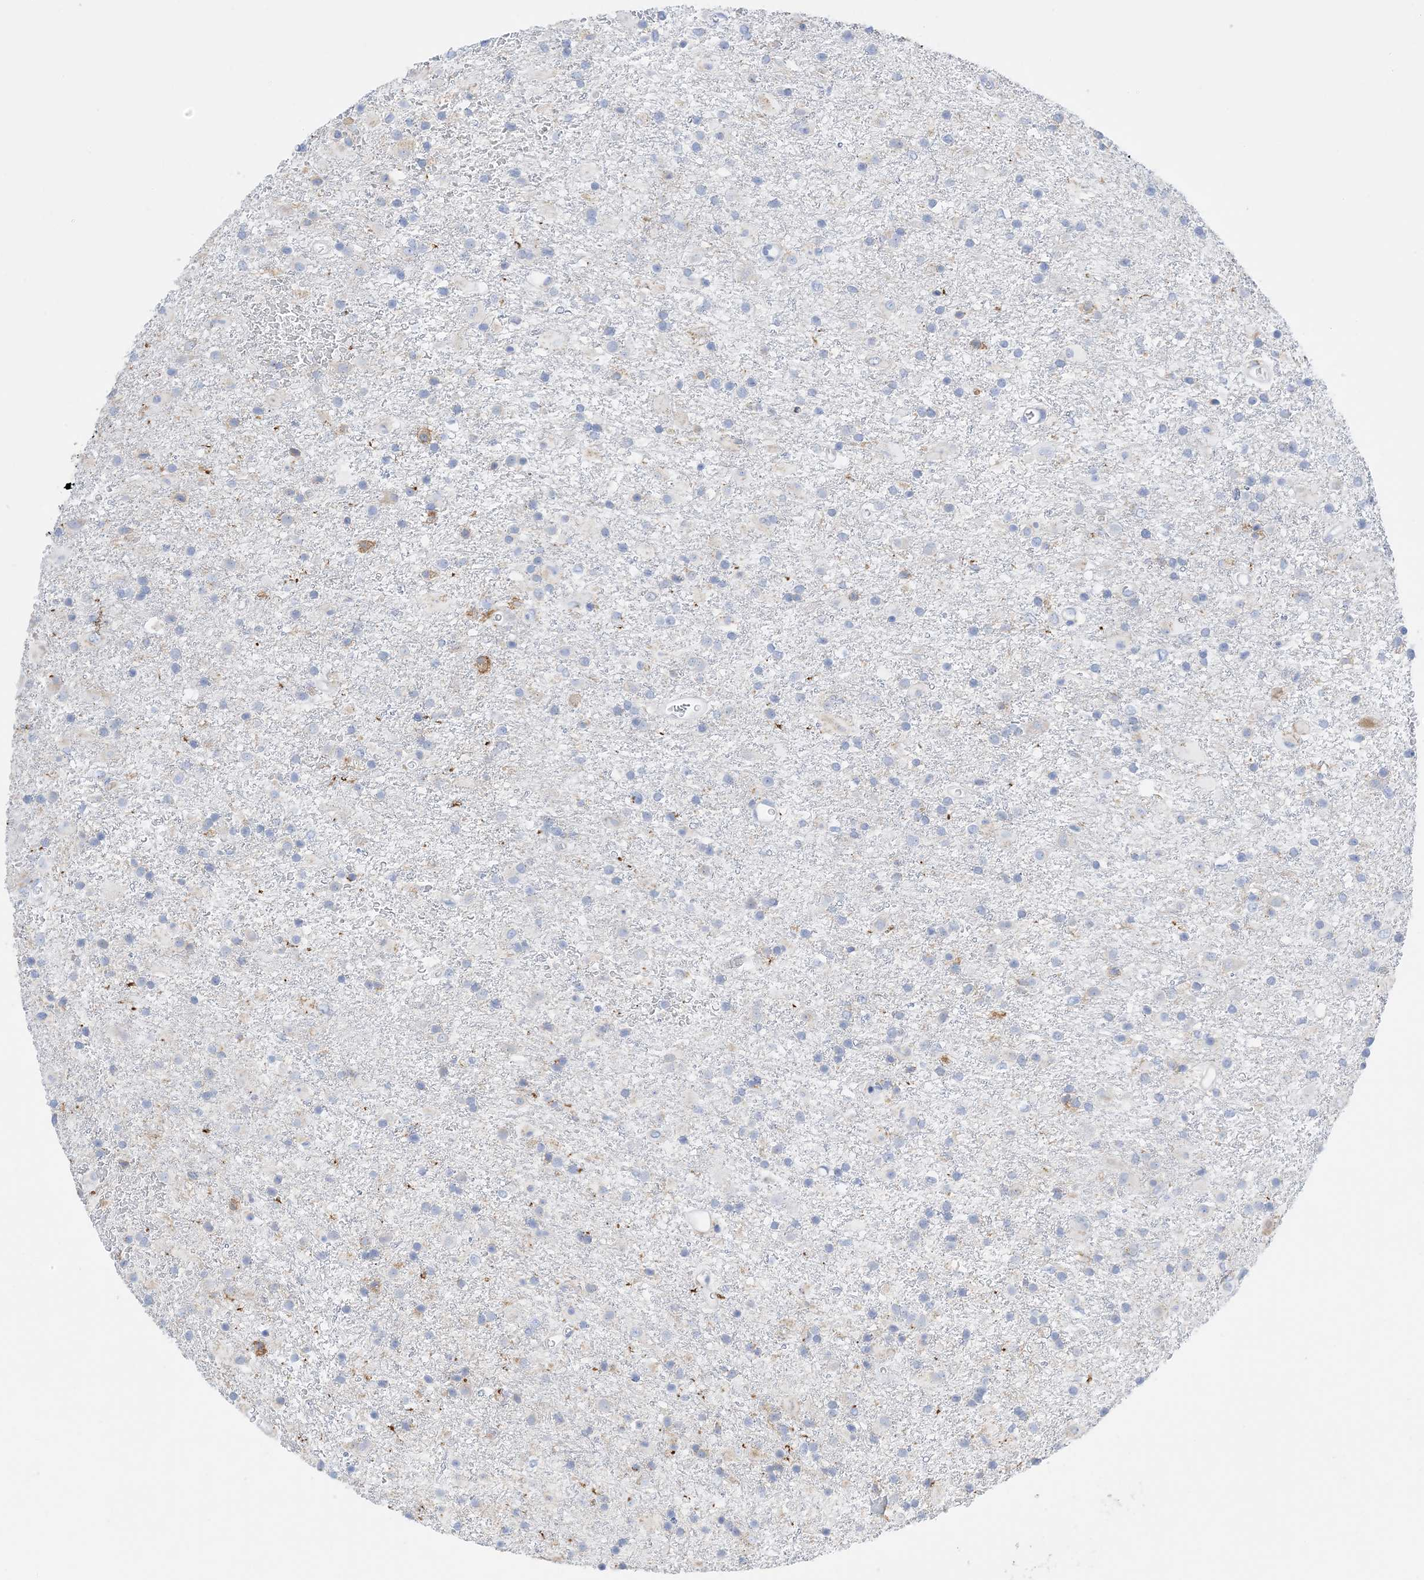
{"staining": {"intensity": "negative", "quantity": "none", "location": "none"}, "tissue": "glioma", "cell_type": "Tumor cells", "image_type": "cancer", "snomed": [{"axis": "morphology", "description": "Glioma, malignant, Low grade"}, {"axis": "topography", "description": "Brain"}], "caption": "Immunohistochemical staining of malignant glioma (low-grade) exhibits no significant expression in tumor cells.", "gene": "DPH3", "patient": {"sex": "male", "age": 65}}